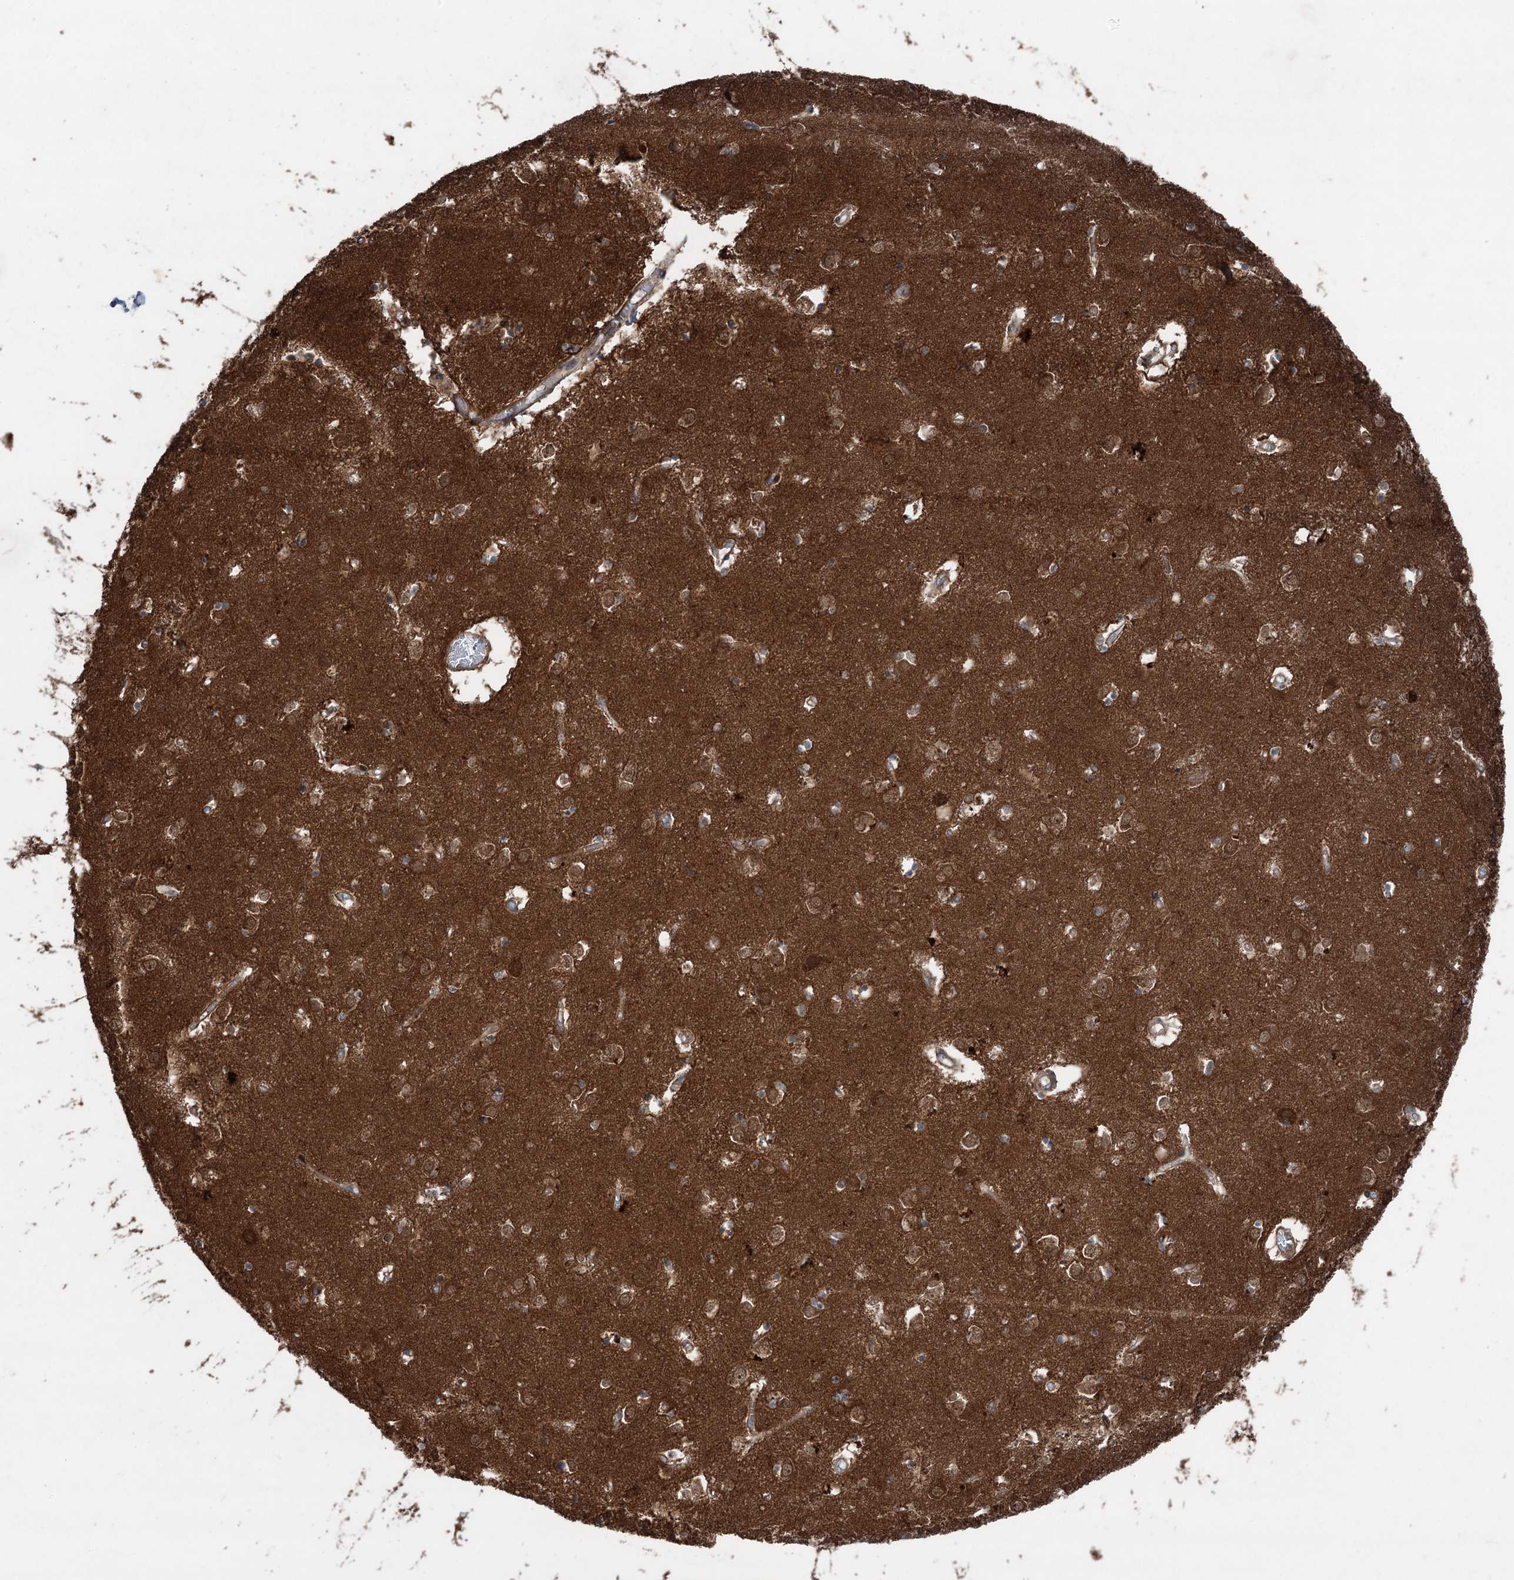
{"staining": {"intensity": "moderate", "quantity": "25%-75%", "location": "cytoplasmic/membranous"}, "tissue": "caudate", "cell_type": "Glial cells", "image_type": "normal", "snomed": [{"axis": "morphology", "description": "Normal tissue, NOS"}, {"axis": "topography", "description": "Lateral ventricle wall"}], "caption": "Immunohistochemical staining of benign human caudate exhibits 25%-75% levels of moderate cytoplasmic/membranous protein positivity in about 25%-75% of glial cells. (Stains: DAB in brown, nuclei in blue, Microscopy: brightfield microscopy at high magnification).", "gene": "ALAS1", "patient": {"sex": "male", "age": 70}}